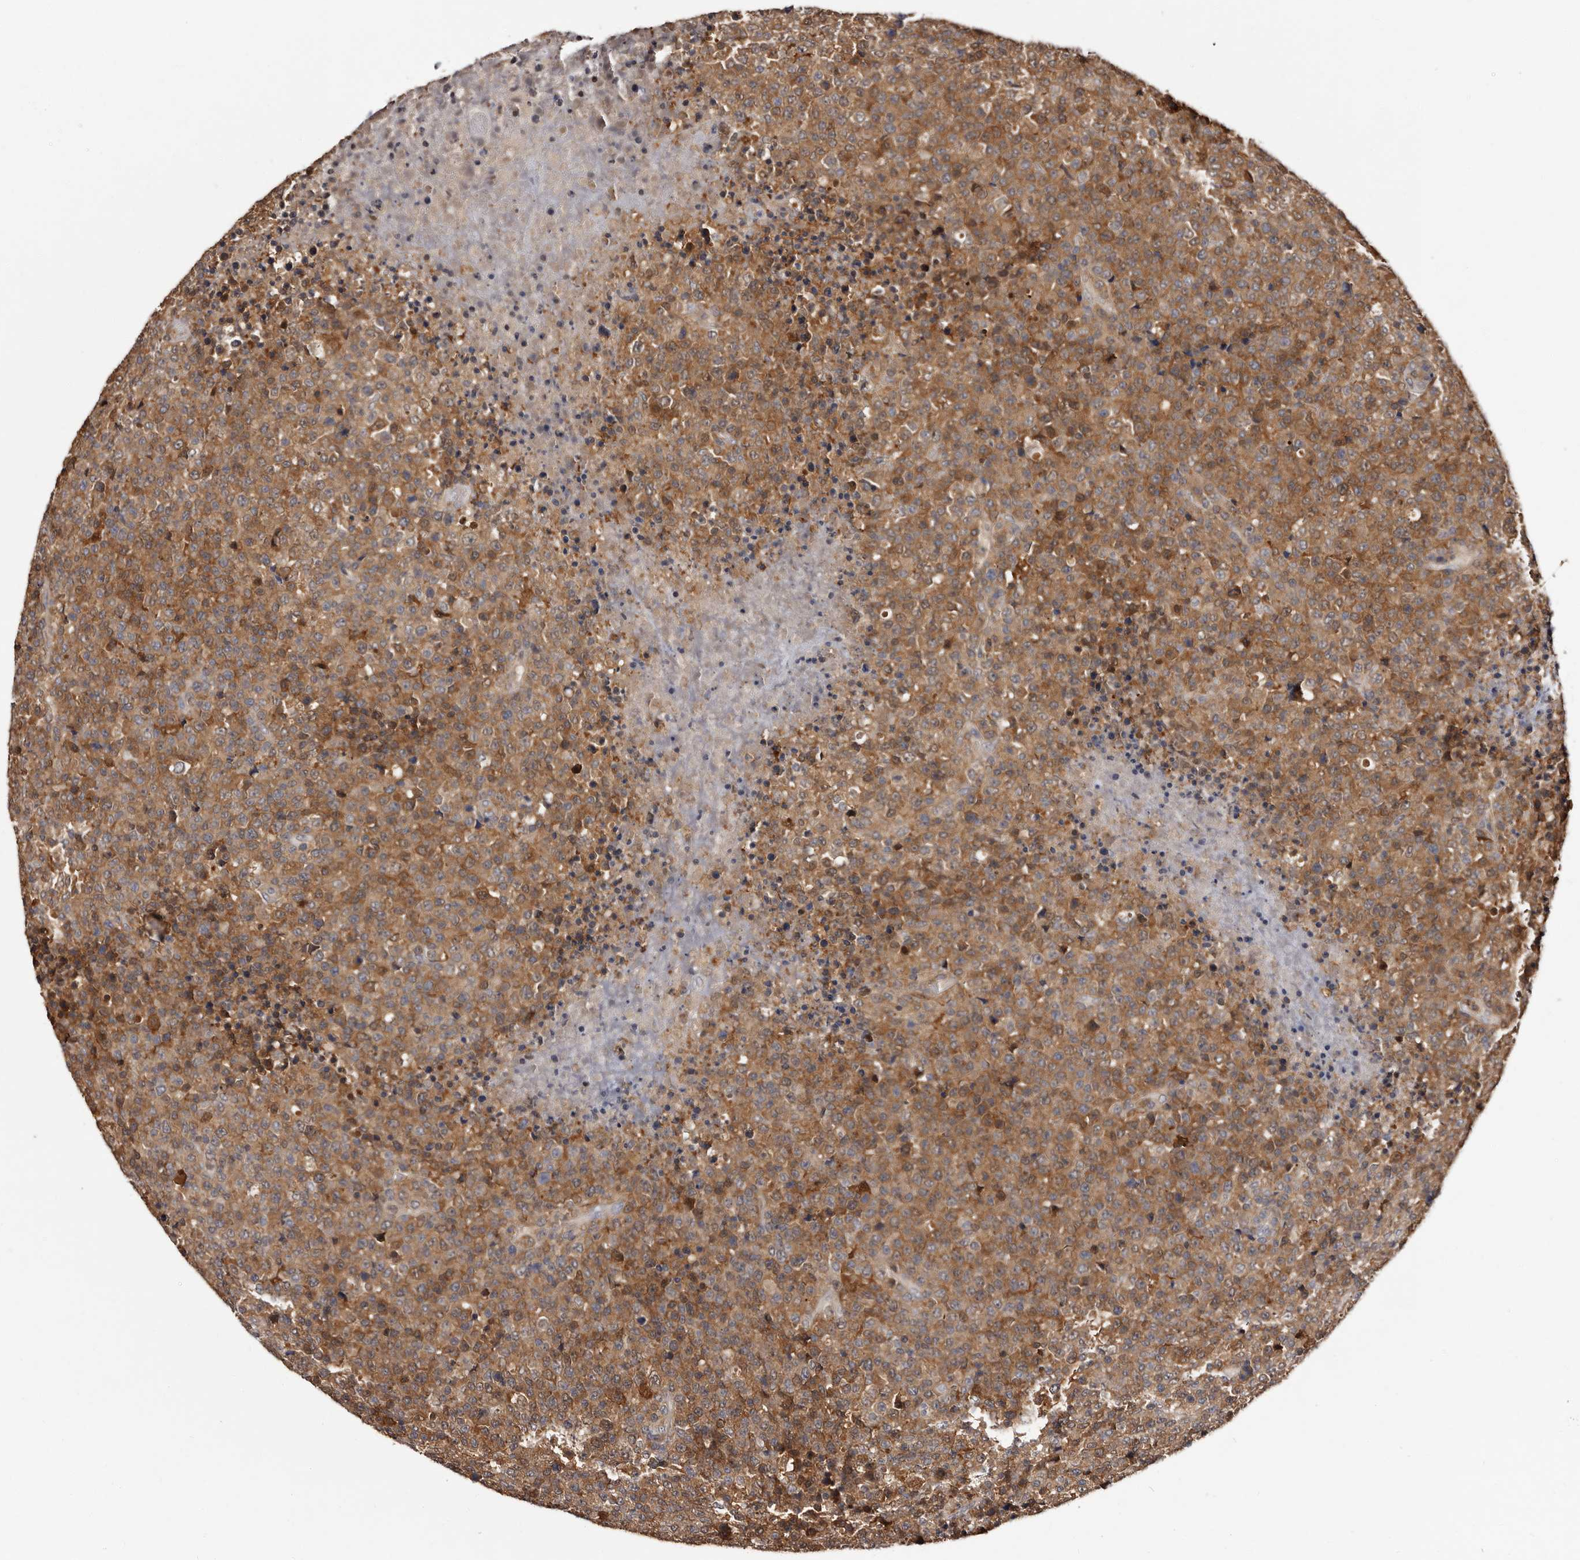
{"staining": {"intensity": "moderate", "quantity": "25%-75%", "location": "cytoplasmic/membranous"}, "tissue": "lymphoma", "cell_type": "Tumor cells", "image_type": "cancer", "snomed": [{"axis": "morphology", "description": "Malignant lymphoma, non-Hodgkin's type, High grade"}, {"axis": "topography", "description": "Lymph node"}], "caption": "About 25%-75% of tumor cells in human high-grade malignant lymphoma, non-Hodgkin's type show moderate cytoplasmic/membranous protein positivity as visualized by brown immunohistochemical staining.", "gene": "DNPH1", "patient": {"sex": "male", "age": 13}}